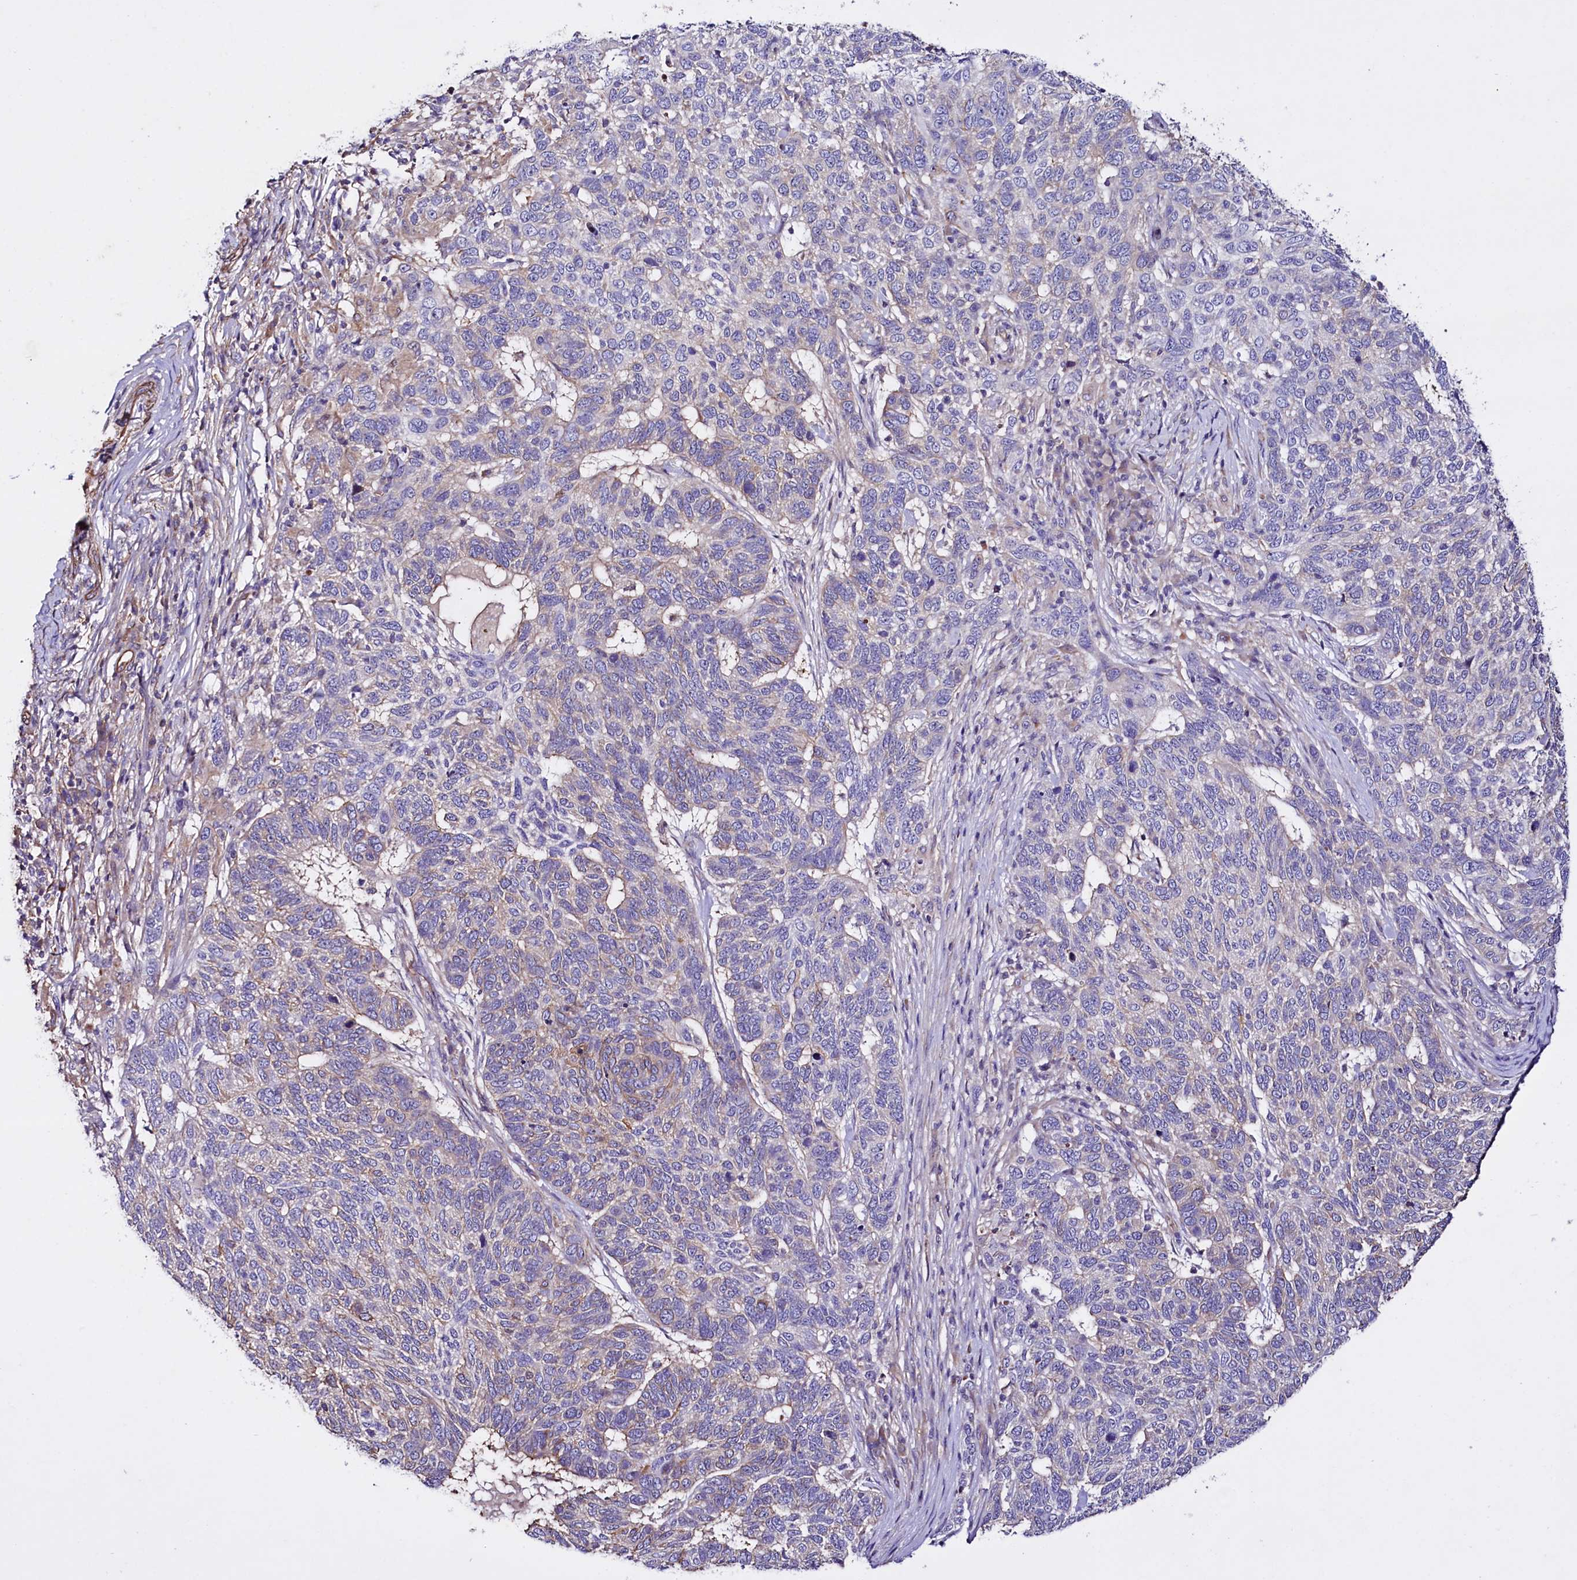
{"staining": {"intensity": "negative", "quantity": "none", "location": "none"}, "tissue": "skin cancer", "cell_type": "Tumor cells", "image_type": "cancer", "snomed": [{"axis": "morphology", "description": "Basal cell carcinoma"}, {"axis": "topography", "description": "Skin"}], "caption": "Immunohistochemistry histopathology image of human basal cell carcinoma (skin) stained for a protein (brown), which shows no positivity in tumor cells.", "gene": "SLC7A1", "patient": {"sex": "female", "age": 65}}